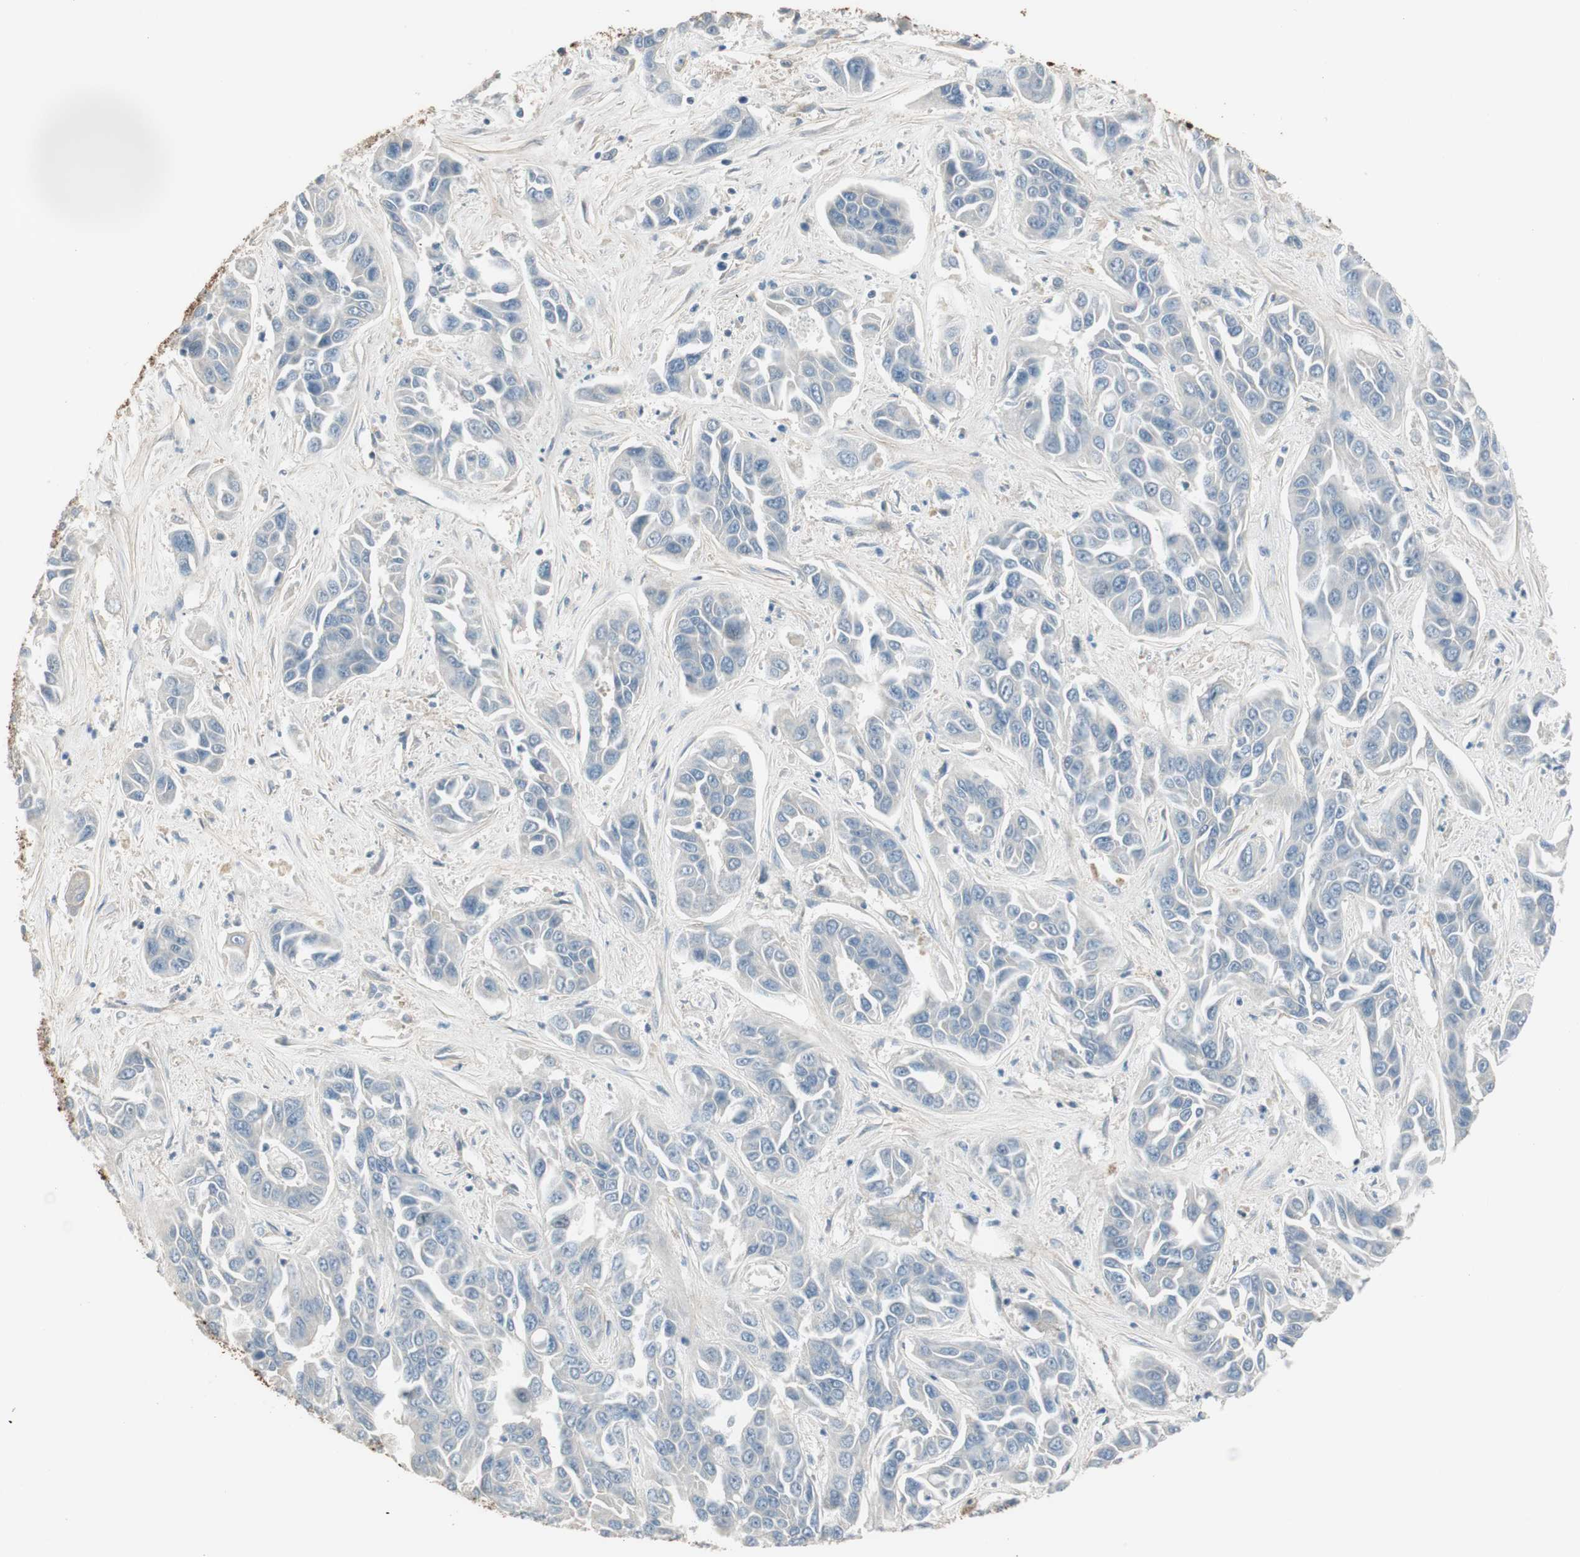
{"staining": {"intensity": "negative", "quantity": "none", "location": "none"}, "tissue": "liver cancer", "cell_type": "Tumor cells", "image_type": "cancer", "snomed": [{"axis": "morphology", "description": "Cholangiocarcinoma"}, {"axis": "topography", "description": "Liver"}], "caption": "An immunohistochemistry (IHC) image of liver cholangiocarcinoma is shown. There is no staining in tumor cells of liver cholangiocarcinoma.", "gene": "EVA1A", "patient": {"sex": "female", "age": 52}}